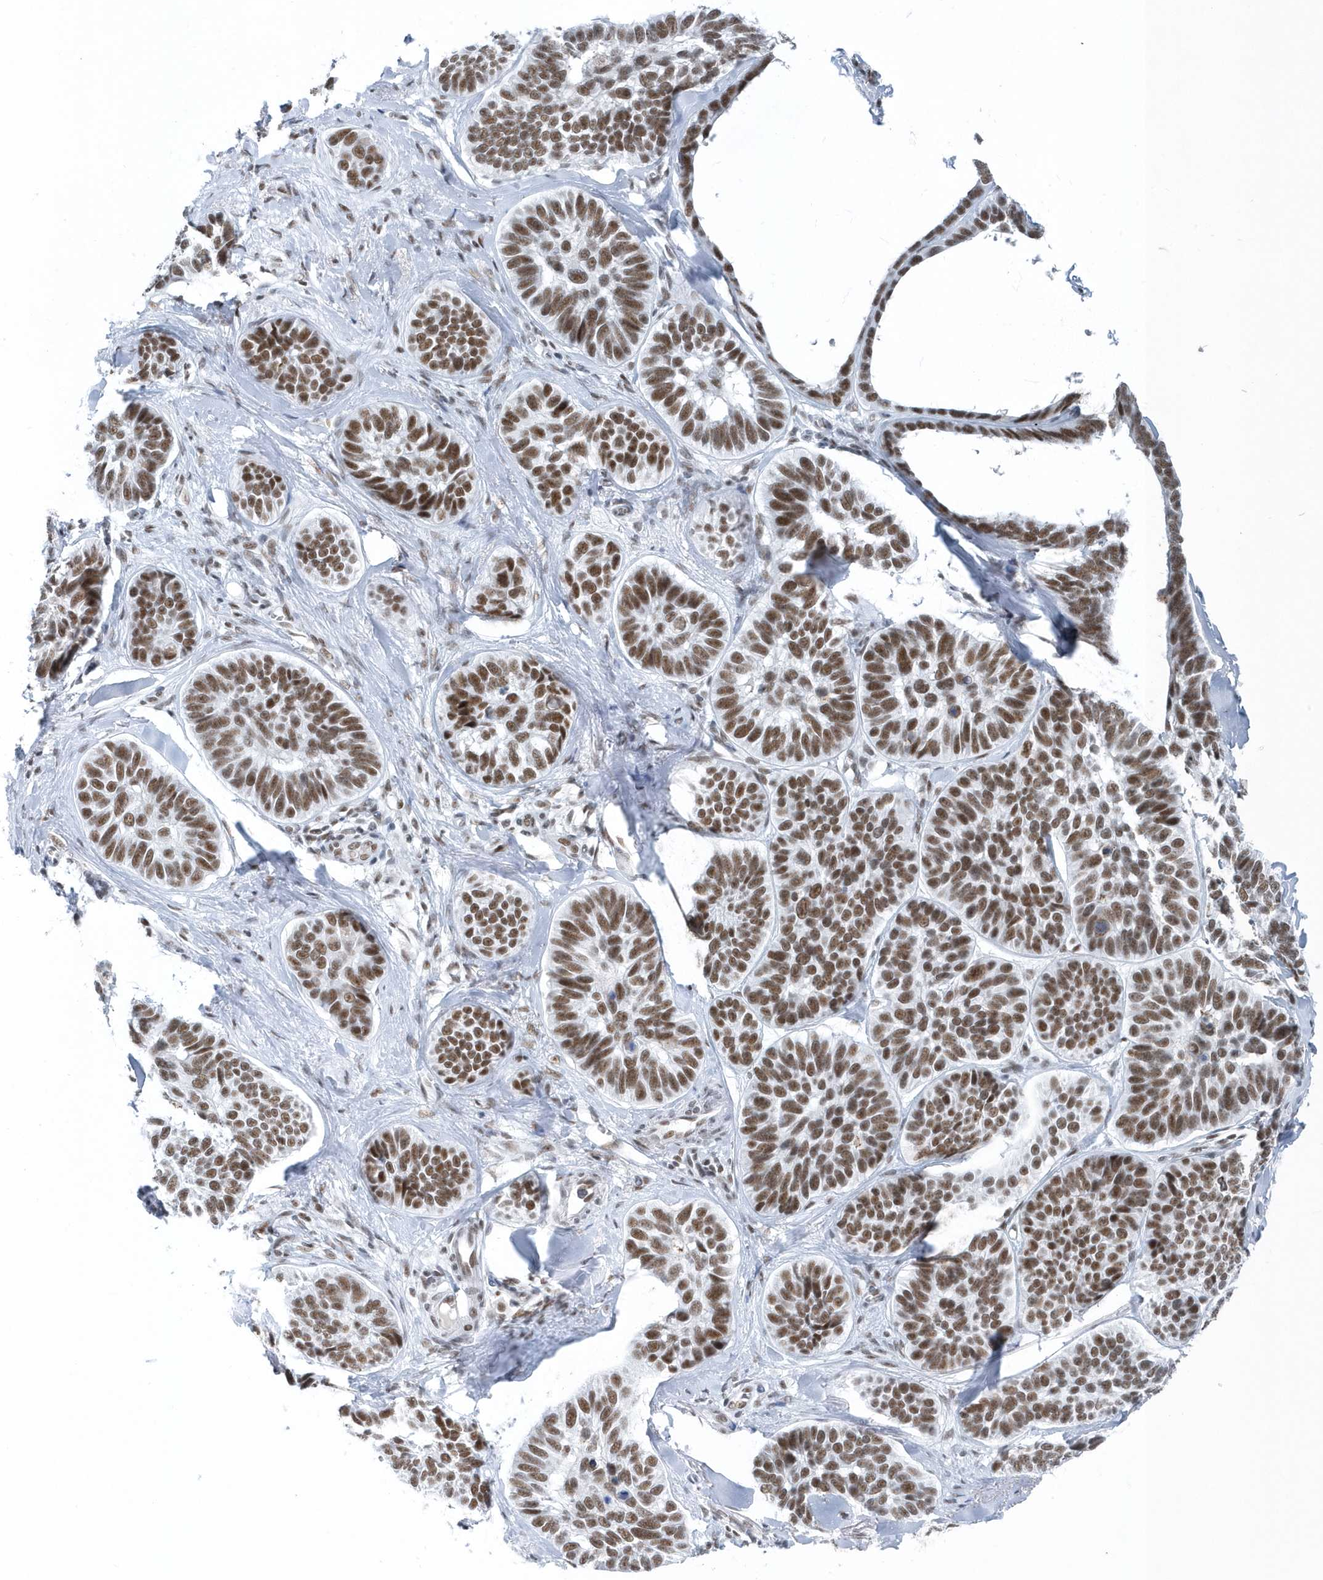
{"staining": {"intensity": "strong", "quantity": ">75%", "location": "nuclear"}, "tissue": "skin cancer", "cell_type": "Tumor cells", "image_type": "cancer", "snomed": [{"axis": "morphology", "description": "Basal cell carcinoma"}, {"axis": "topography", "description": "Skin"}], "caption": "Immunohistochemical staining of human skin basal cell carcinoma exhibits high levels of strong nuclear protein positivity in approximately >75% of tumor cells.", "gene": "FIP1L1", "patient": {"sex": "male", "age": 62}}